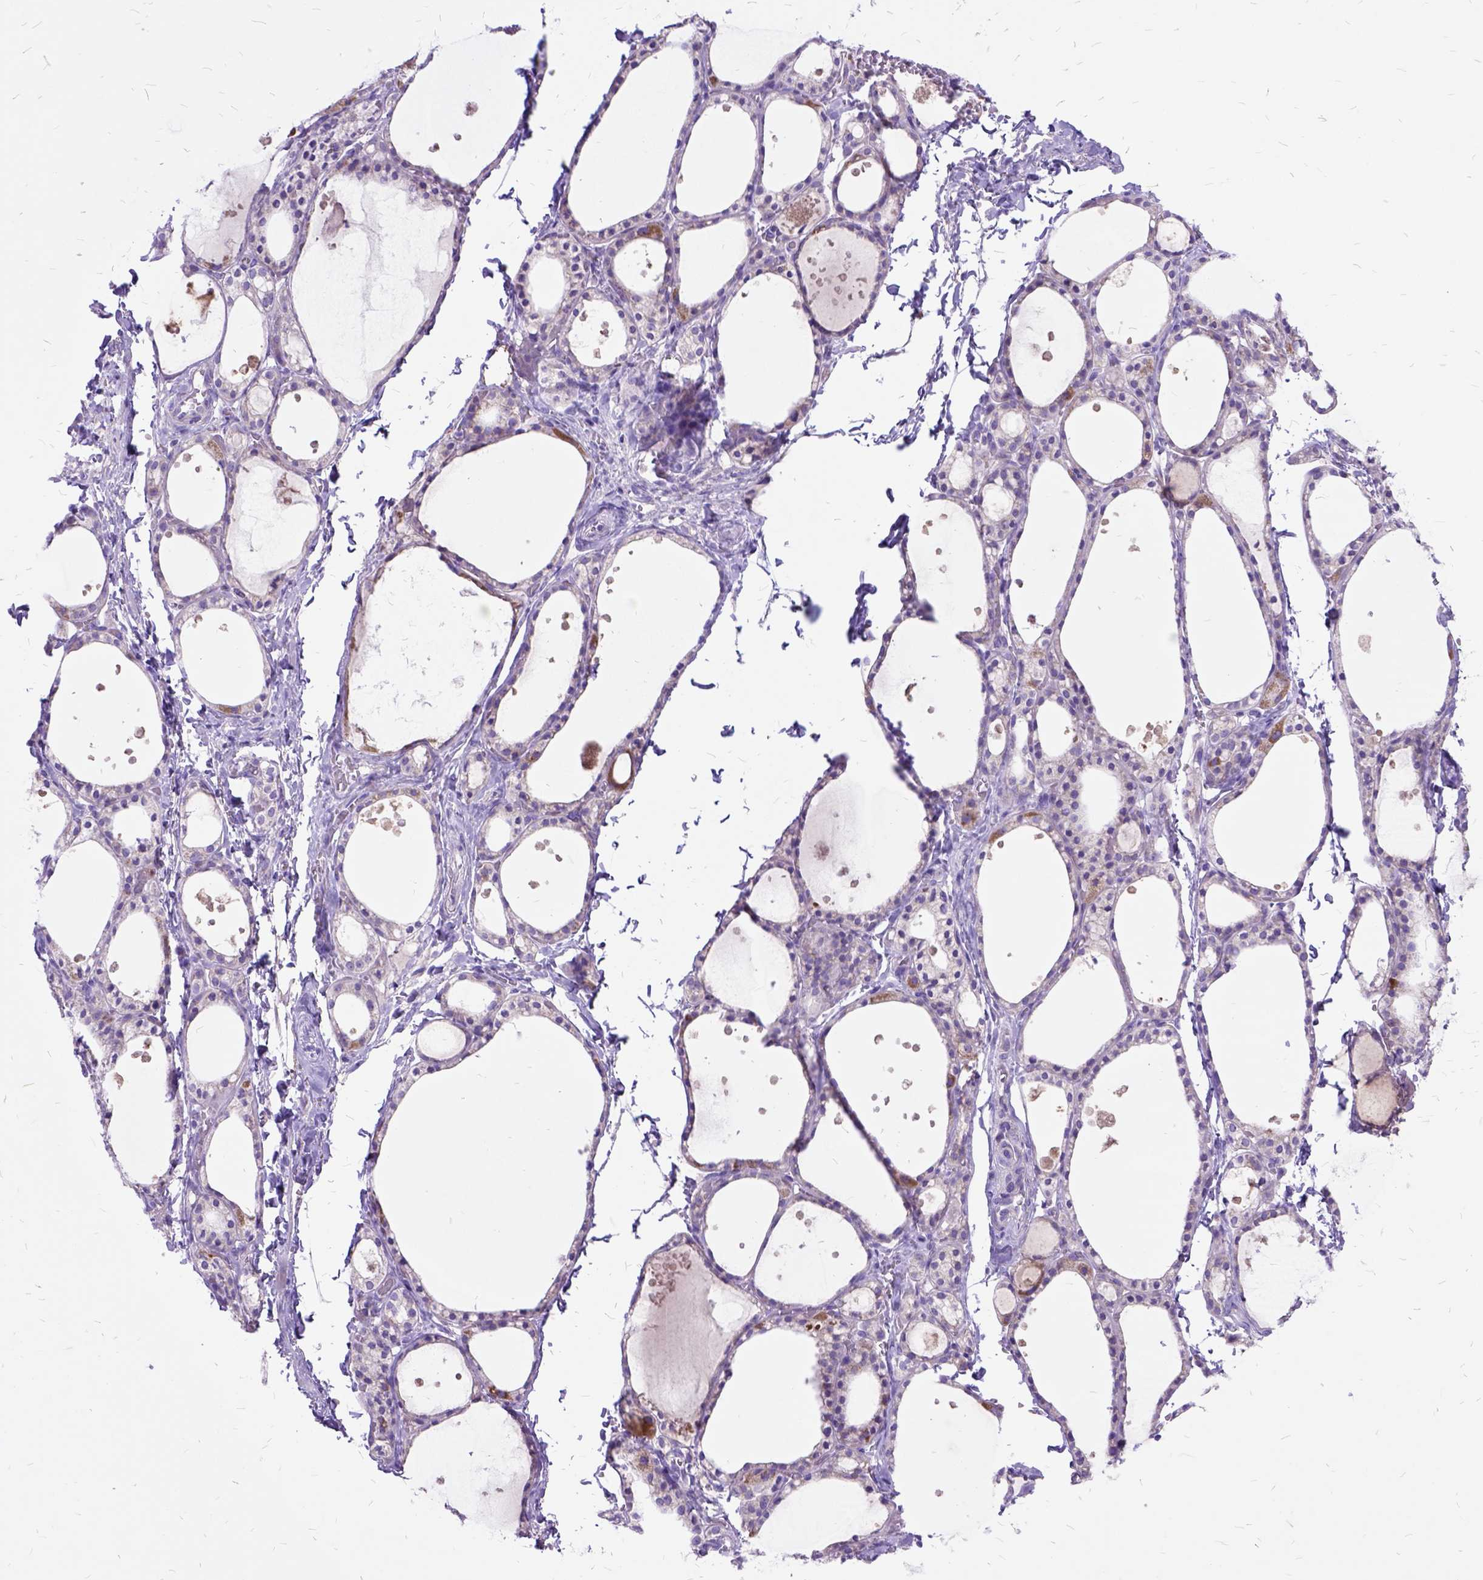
{"staining": {"intensity": "negative", "quantity": "none", "location": "none"}, "tissue": "thyroid gland", "cell_type": "Glandular cells", "image_type": "normal", "snomed": [{"axis": "morphology", "description": "Normal tissue, NOS"}, {"axis": "topography", "description": "Thyroid gland"}], "caption": "Thyroid gland was stained to show a protein in brown. There is no significant positivity in glandular cells. (IHC, brightfield microscopy, high magnification).", "gene": "CTAG2", "patient": {"sex": "male", "age": 68}}